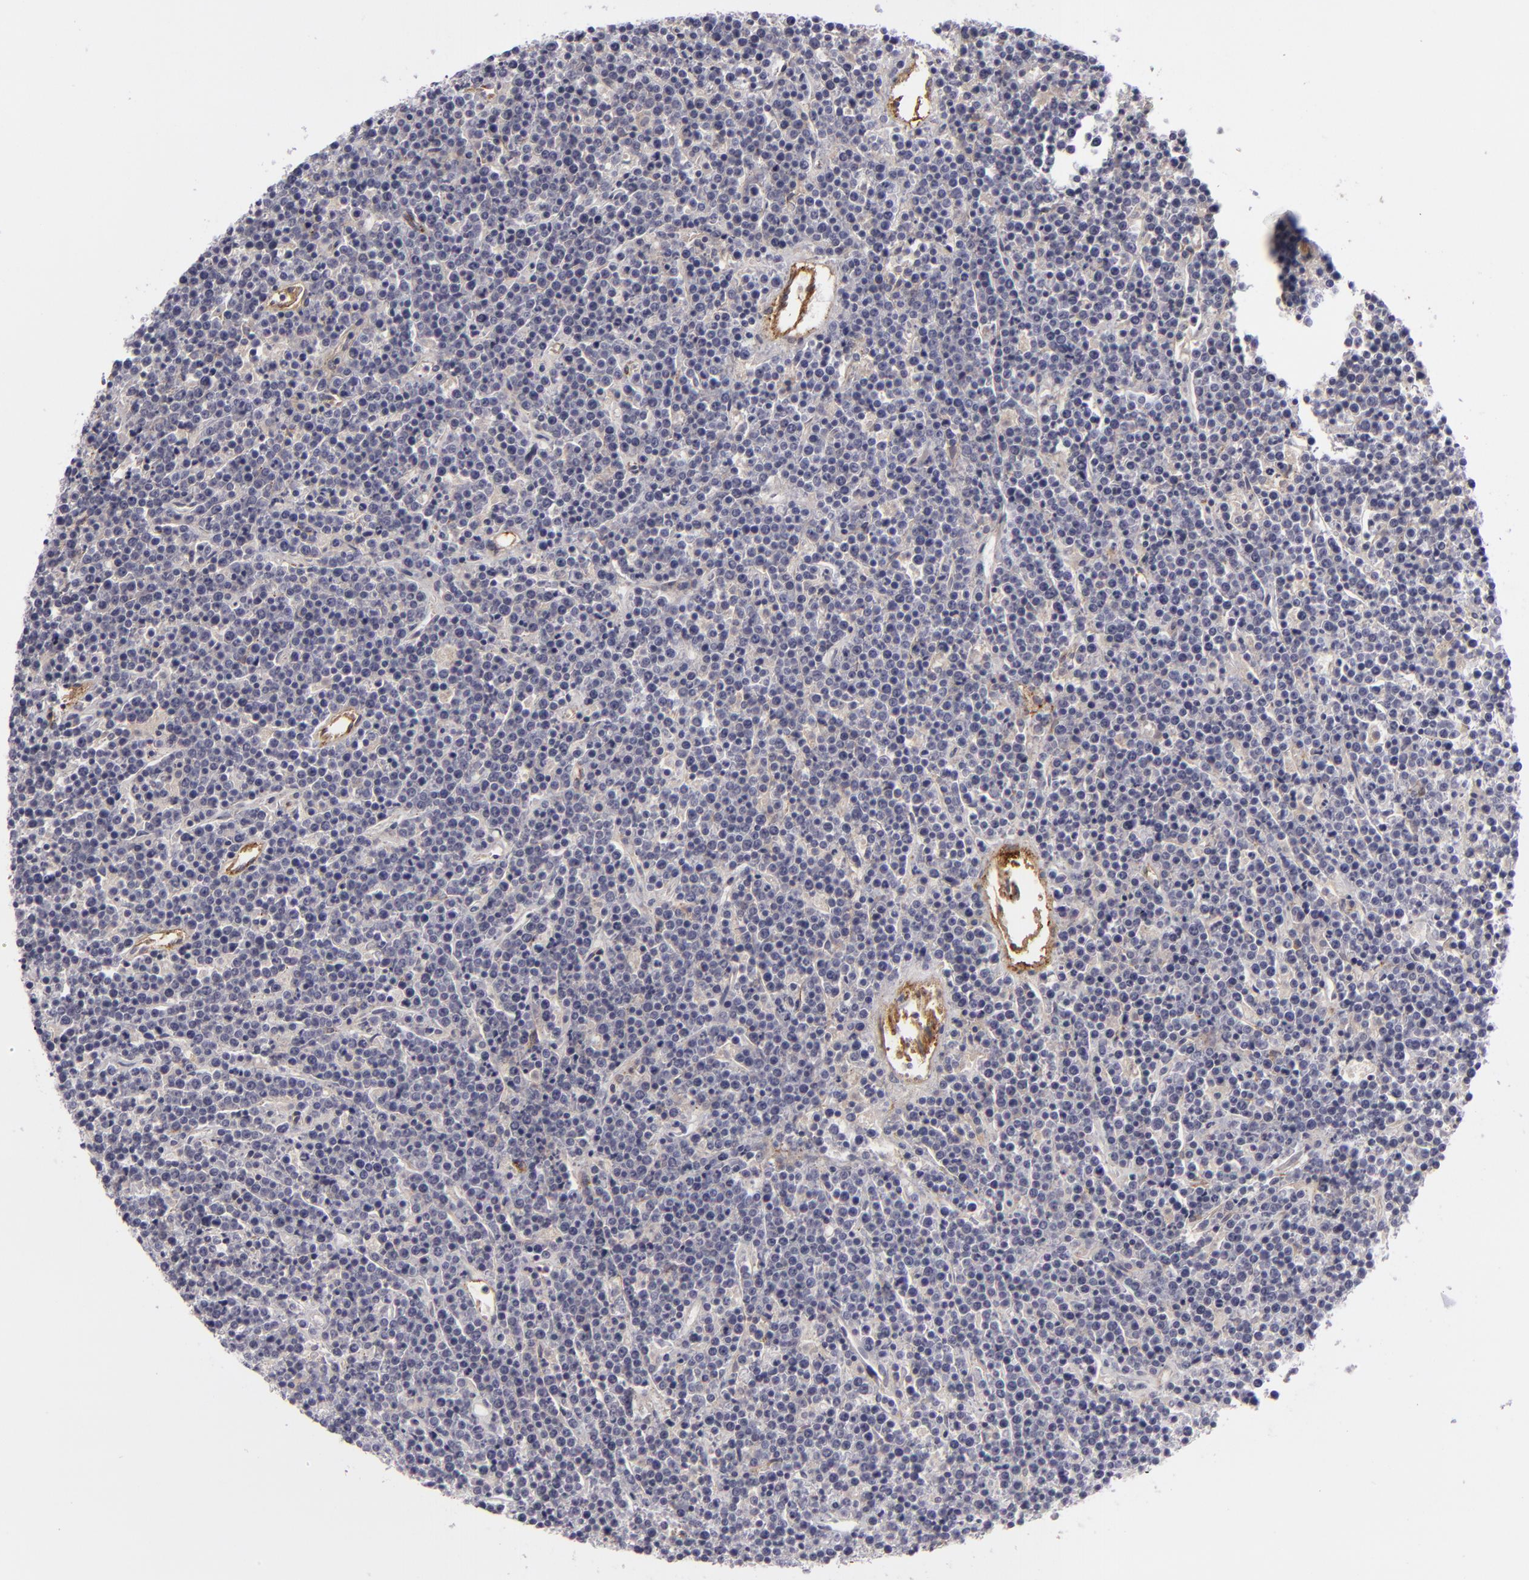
{"staining": {"intensity": "negative", "quantity": "none", "location": "none"}, "tissue": "lymphoma", "cell_type": "Tumor cells", "image_type": "cancer", "snomed": [{"axis": "morphology", "description": "Malignant lymphoma, non-Hodgkin's type, High grade"}, {"axis": "topography", "description": "Ovary"}], "caption": "This is a image of IHC staining of malignant lymphoma, non-Hodgkin's type (high-grade), which shows no expression in tumor cells.", "gene": "ALCAM", "patient": {"sex": "female", "age": 56}}